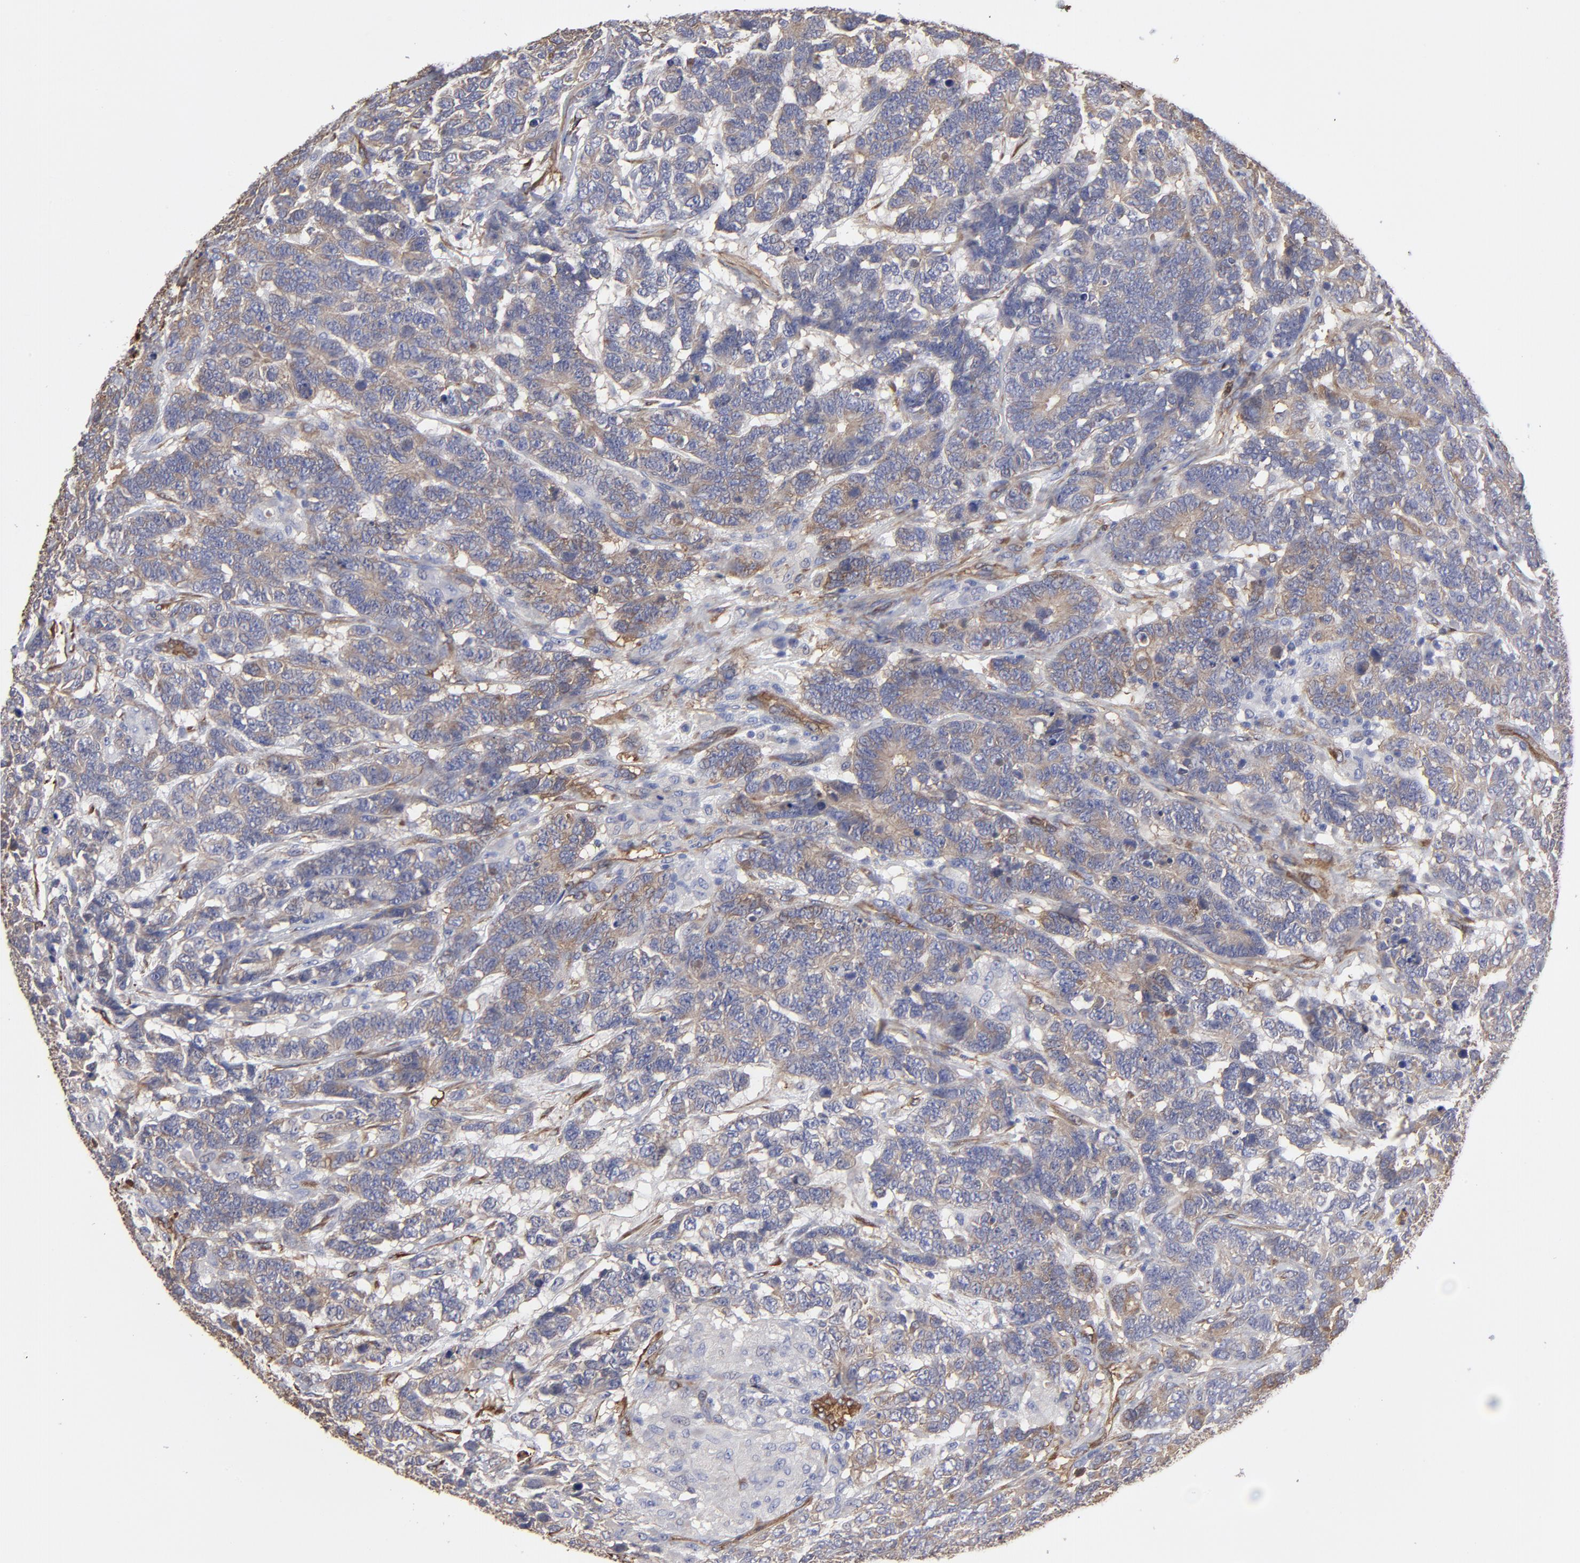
{"staining": {"intensity": "weak", "quantity": "25%-75%", "location": "cytoplasmic/membranous"}, "tissue": "testis cancer", "cell_type": "Tumor cells", "image_type": "cancer", "snomed": [{"axis": "morphology", "description": "Carcinoma, Embryonal, NOS"}, {"axis": "topography", "description": "Testis"}], "caption": "Immunohistochemical staining of human testis cancer (embryonal carcinoma) shows low levels of weak cytoplasmic/membranous protein positivity in about 25%-75% of tumor cells.", "gene": "CILP", "patient": {"sex": "male", "age": 26}}